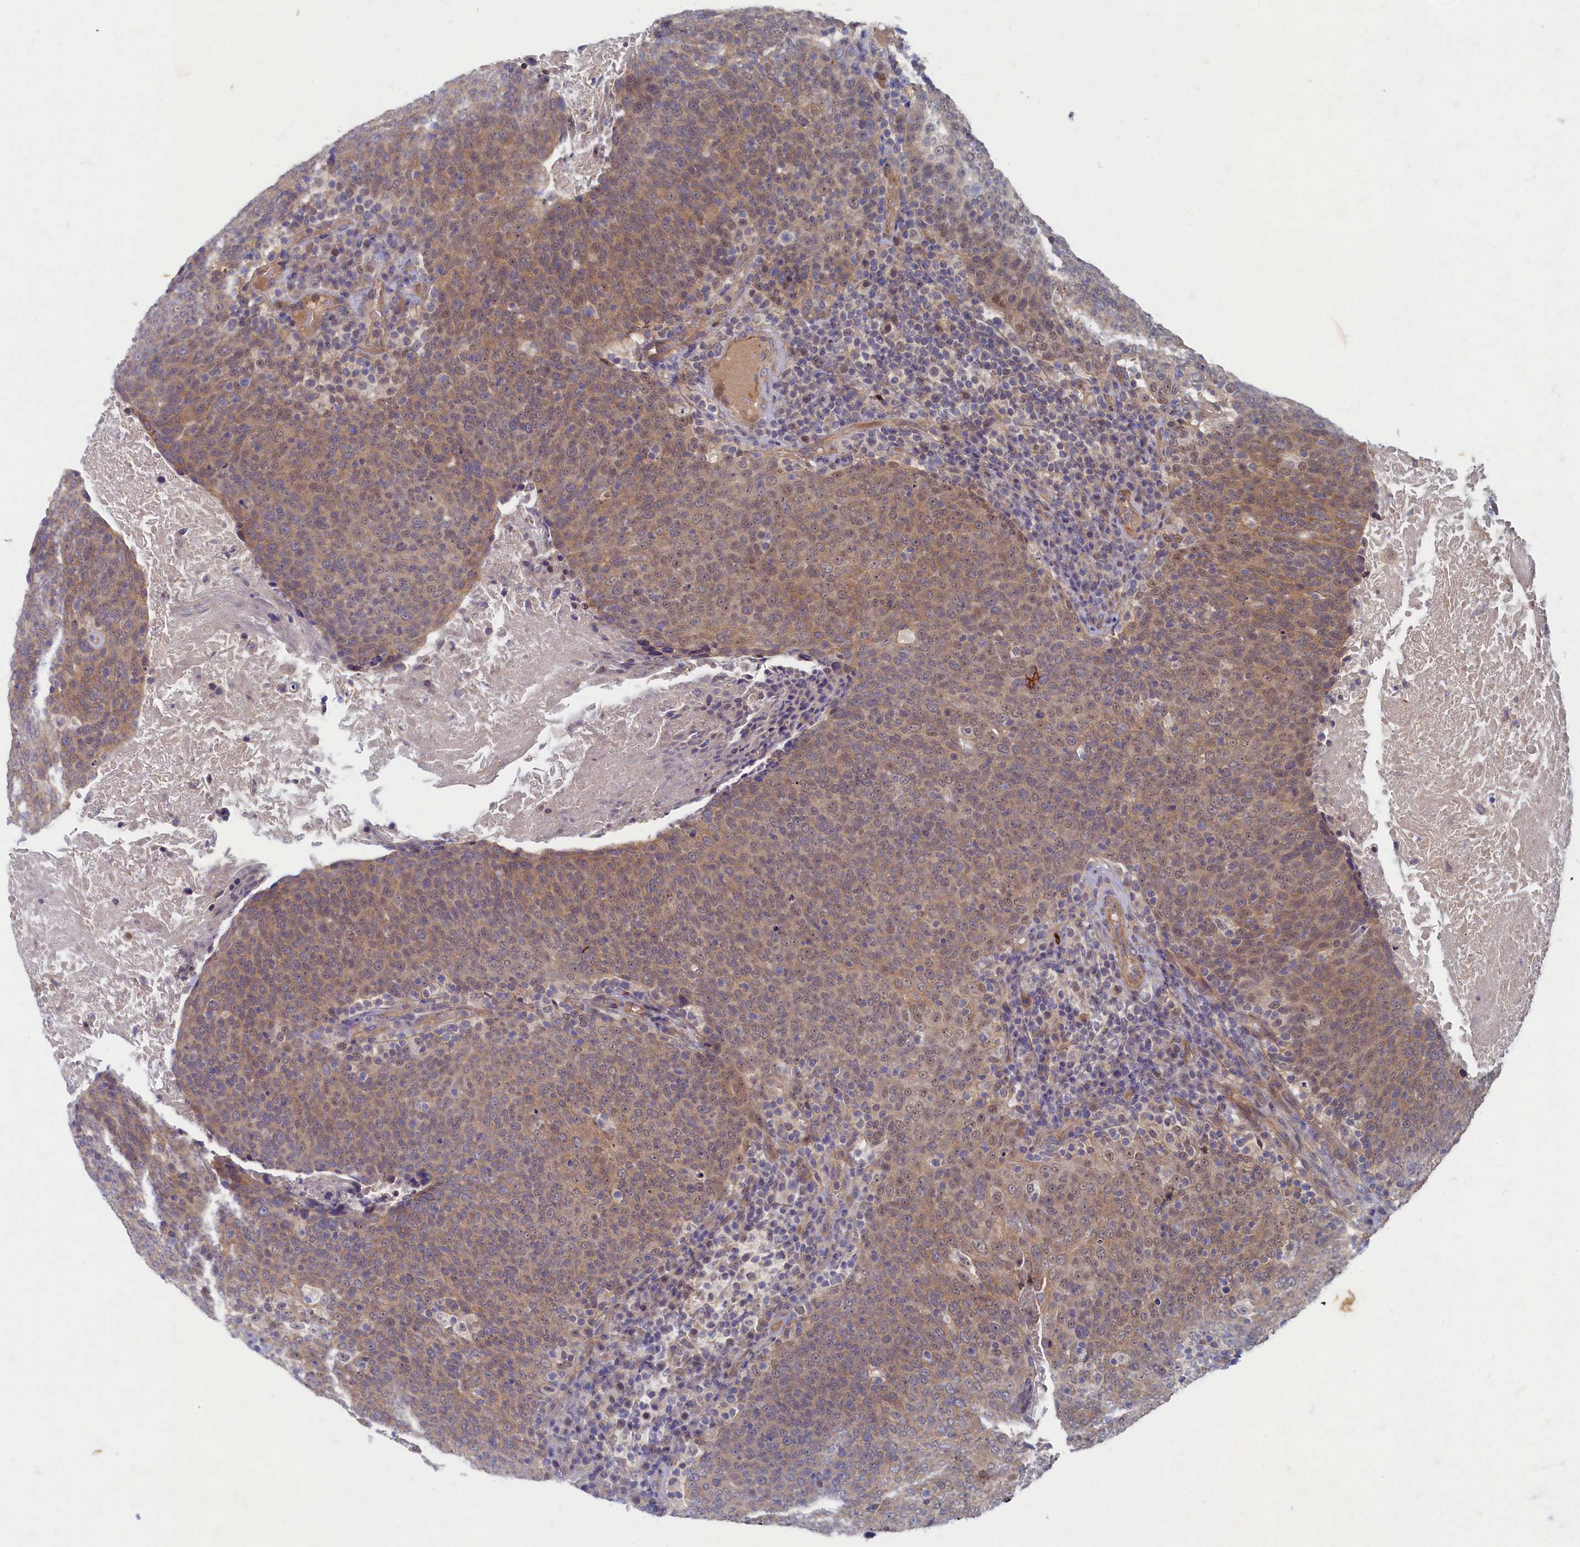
{"staining": {"intensity": "moderate", "quantity": ">75%", "location": "cytoplasmic/membranous"}, "tissue": "head and neck cancer", "cell_type": "Tumor cells", "image_type": "cancer", "snomed": [{"axis": "morphology", "description": "Squamous cell carcinoma, NOS"}, {"axis": "morphology", "description": "Squamous cell carcinoma, metastatic, NOS"}, {"axis": "topography", "description": "Lymph node"}, {"axis": "topography", "description": "Head-Neck"}], "caption": "Tumor cells show medium levels of moderate cytoplasmic/membranous positivity in about >75% of cells in human squamous cell carcinoma (head and neck).", "gene": "WDR59", "patient": {"sex": "male", "age": 62}}